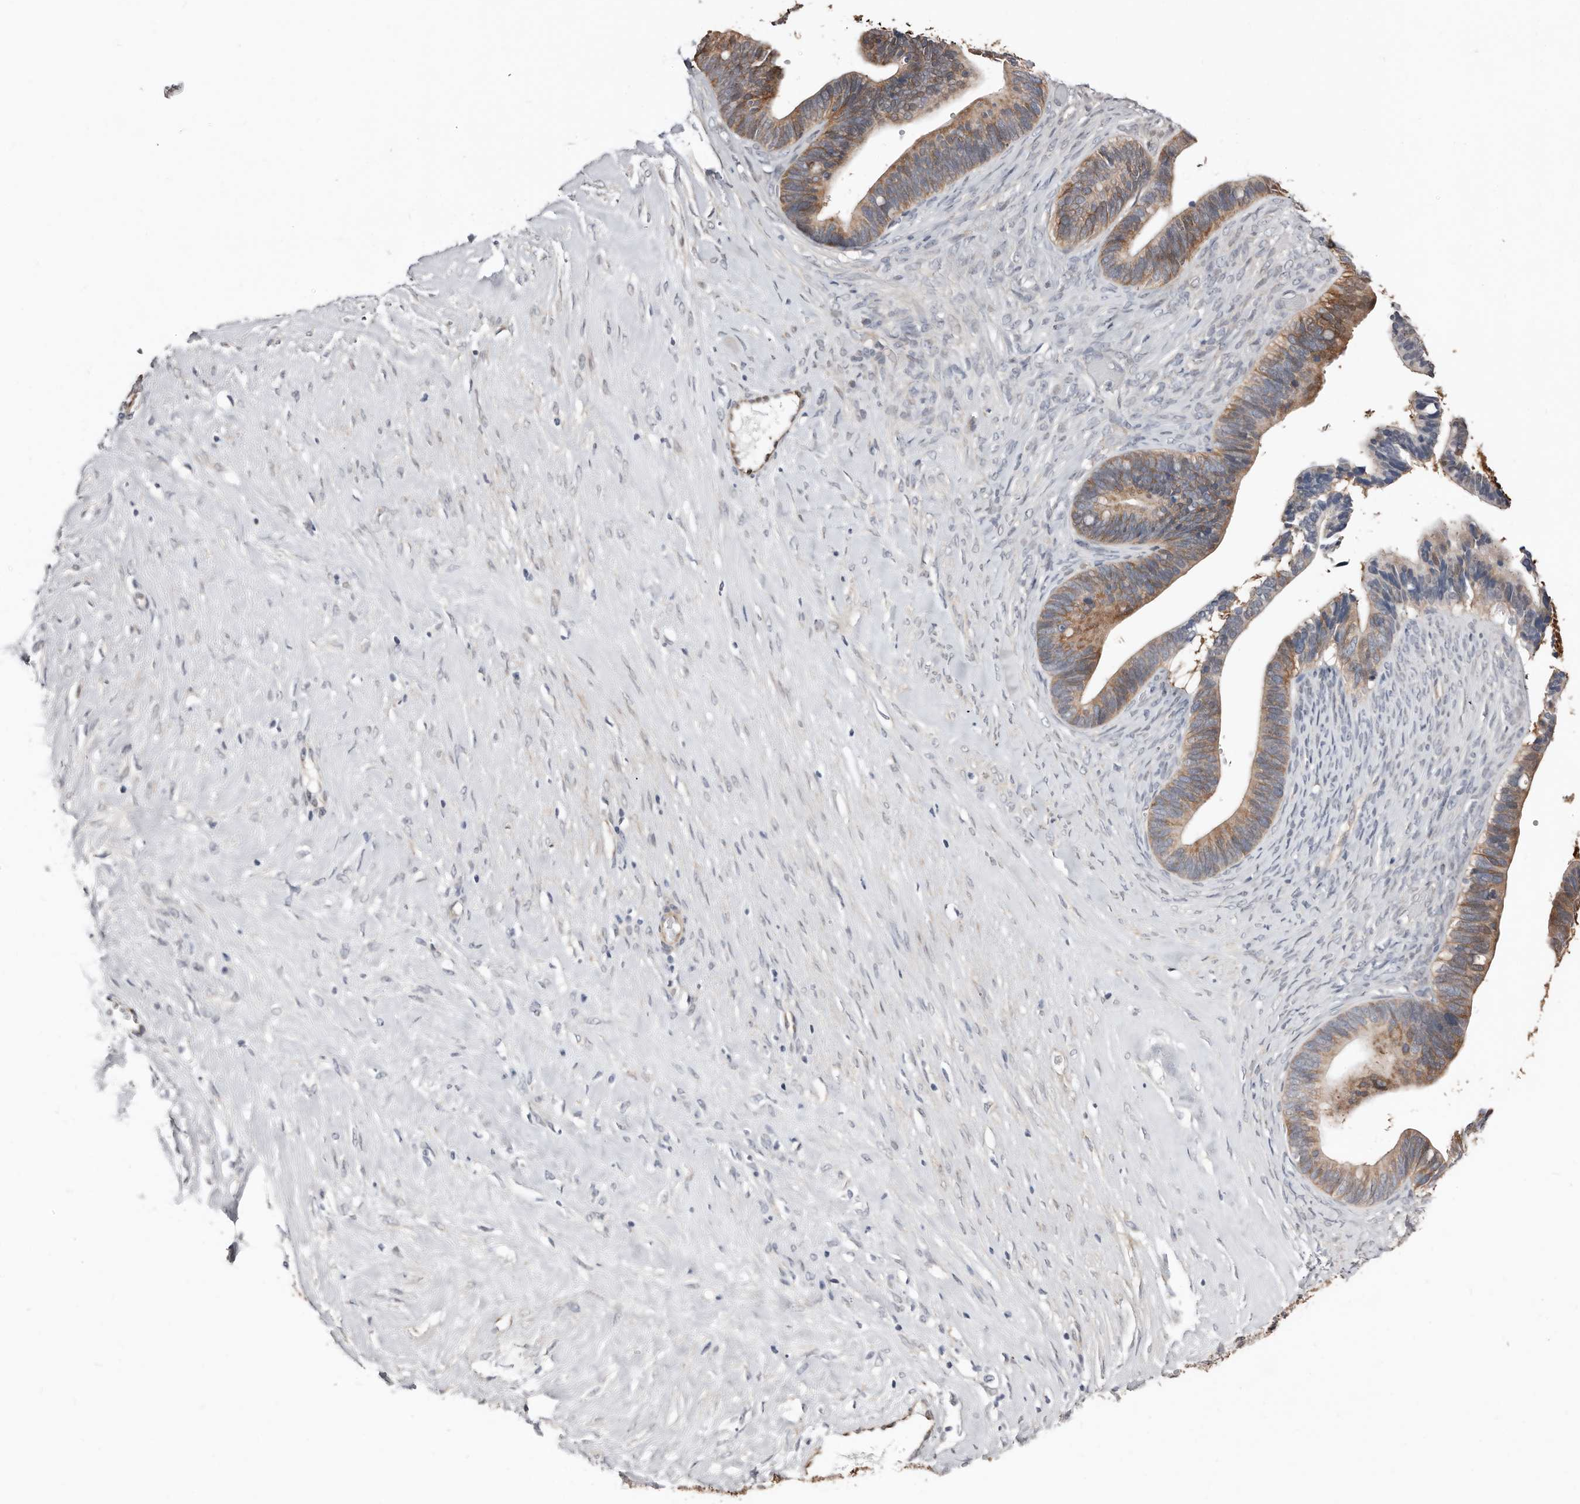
{"staining": {"intensity": "moderate", "quantity": ">75%", "location": "cytoplasmic/membranous"}, "tissue": "ovarian cancer", "cell_type": "Tumor cells", "image_type": "cancer", "snomed": [{"axis": "morphology", "description": "Cystadenocarcinoma, serous, NOS"}, {"axis": "topography", "description": "Ovary"}], "caption": "Serous cystadenocarcinoma (ovarian) stained for a protein (brown) exhibits moderate cytoplasmic/membranous positive positivity in about >75% of tumor cells.", "gene": "ASRGL1", "patient": {"sex": "female", "age": 56}}